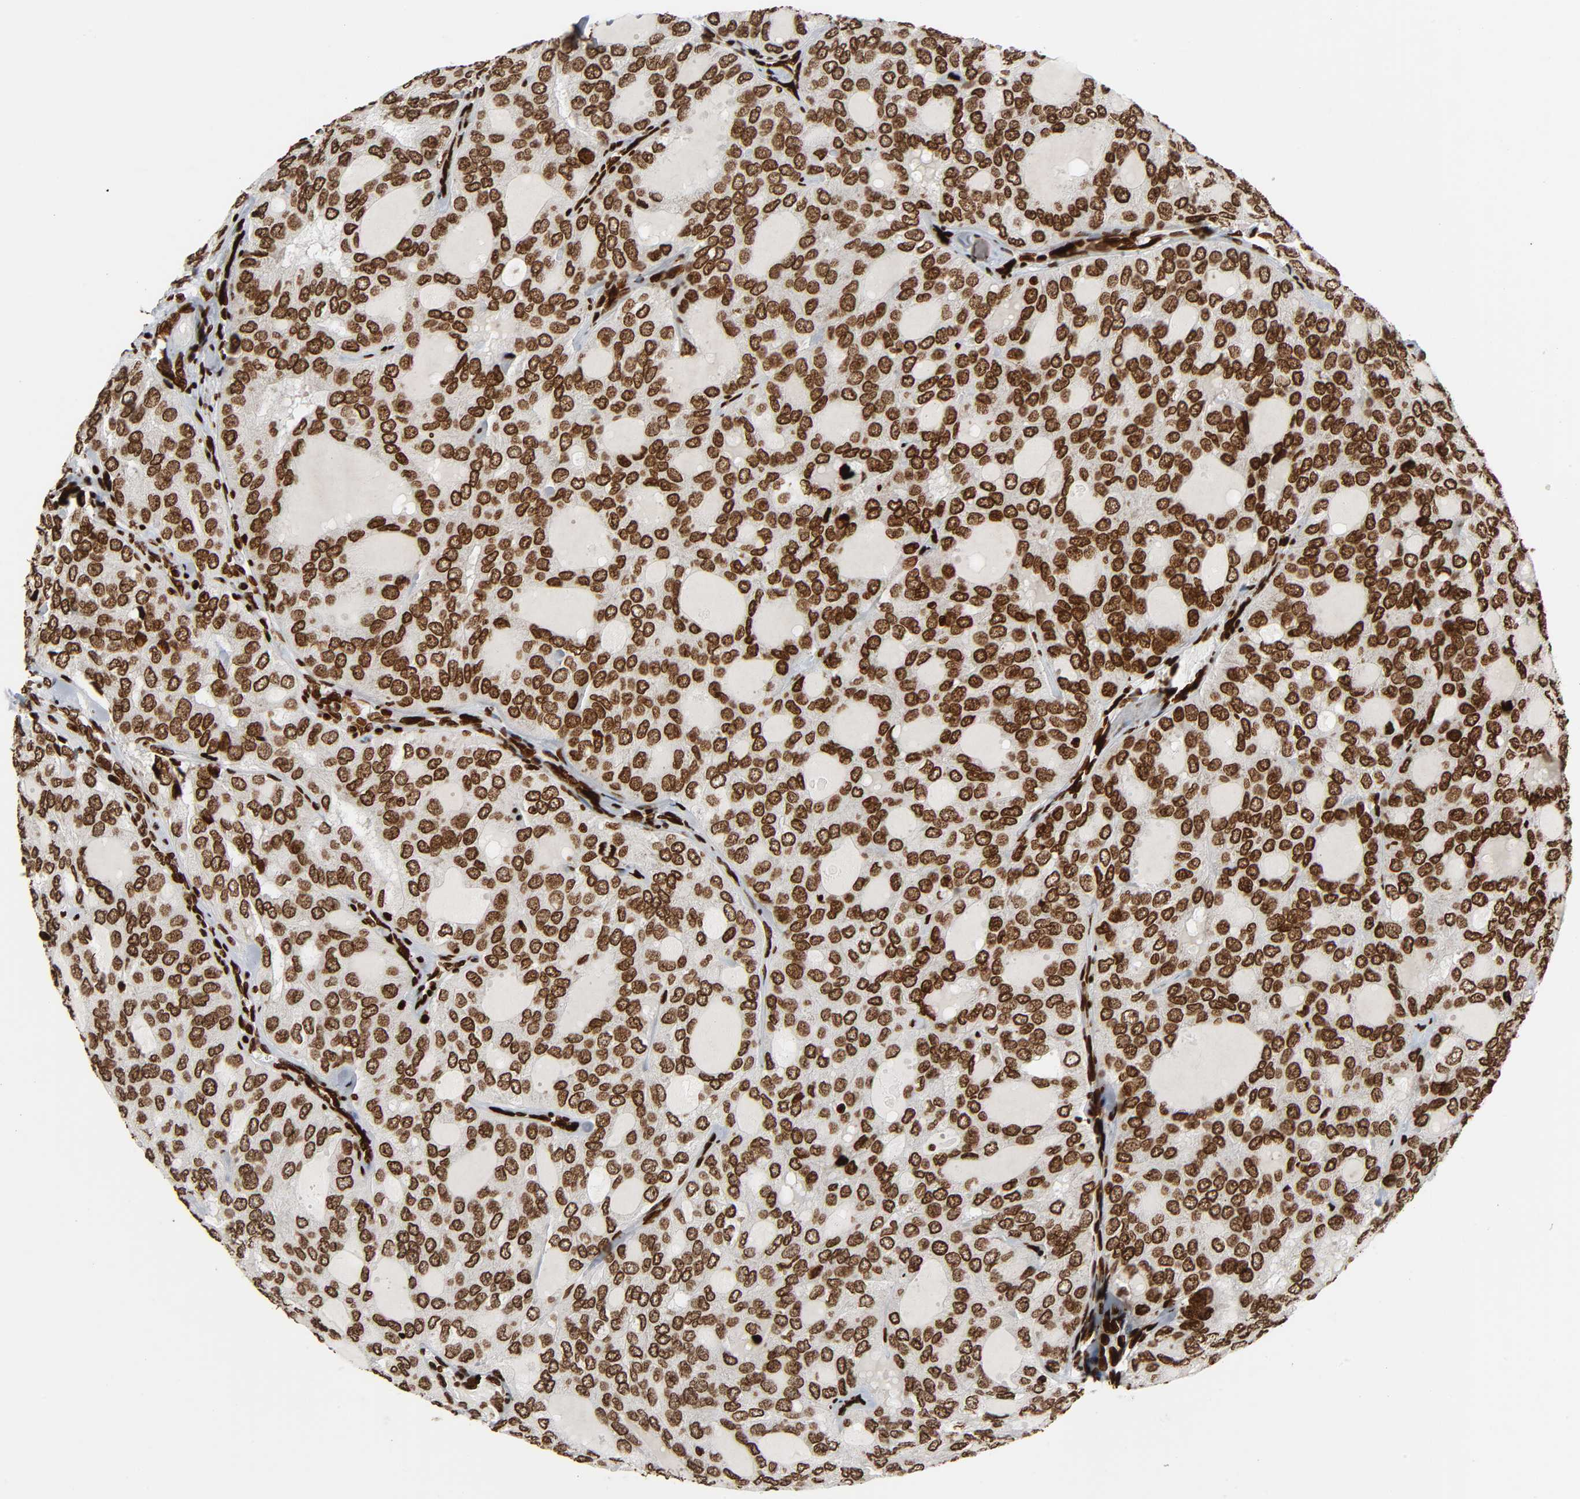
{"staining": {"intensity": "moderate", "quantity": ">75%", "location": "nuclear"}, "tissue": "thyroid cancer", "cell_type": "Tumor cells", "image_type": "cancer", "snomed": [{"axis": "morphology", "description": "Follicular adenoma carcinoma, NOS"}, {"axis": "topography", "description": "Thyroid gland"}], "caption": "High-power microscopy captured an immunohistochemistry image of thyroid follicular adenoma carcinoma, revealing moderate nuclear positivity in approximately >75% of tumor cells.", "gene": "RXRA", "patient": {"sex": "male", "age": 75}}